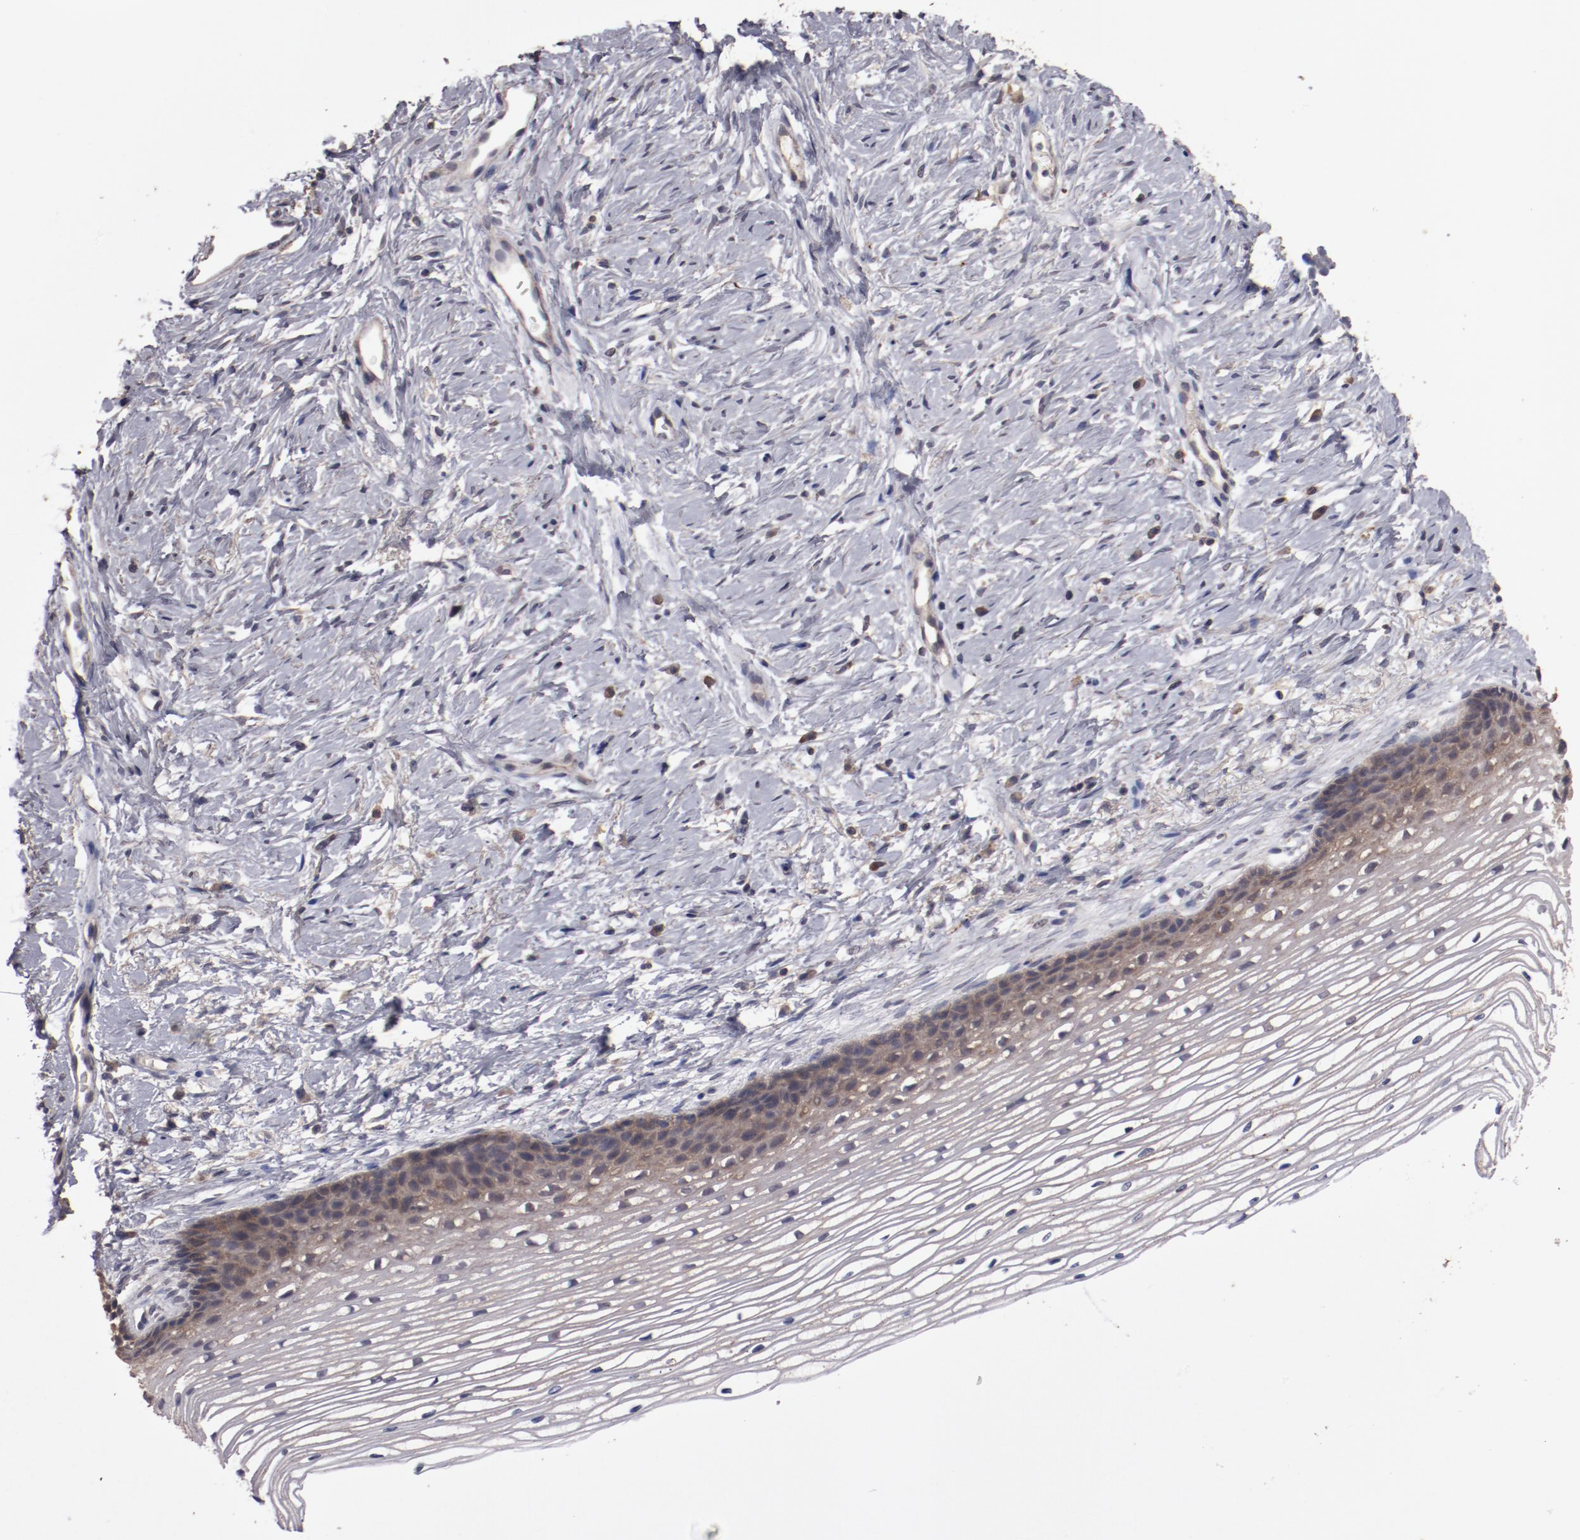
{"staining": {"intensity": "moderate", "quantity": ">75%", "location": "cytoplasmic/membranous"}, "tissue": "cervix", "cell_type": "Glandular cells", "image_type": "normal", "snomed": [{"axis": "morphology", "description": "Normal tissue, NOS"}, {"axis": "topography", "description": "Cervix"}], "caption": "IHC staining of benign cervix, which reveals medium levels of moderate cytoplasmic/membranous positivity in about >75% of glandular cells indicating moderate cytoplasmic/membranous protein positivity. The staining was performed using DAB (3,3'-diaminobenzidine) (brown) for protein detection and nuclei were counterstained in hematoxylin (blue).", "gene": "LRRC75B", "patient": {"sex": "female", "age": 77}}